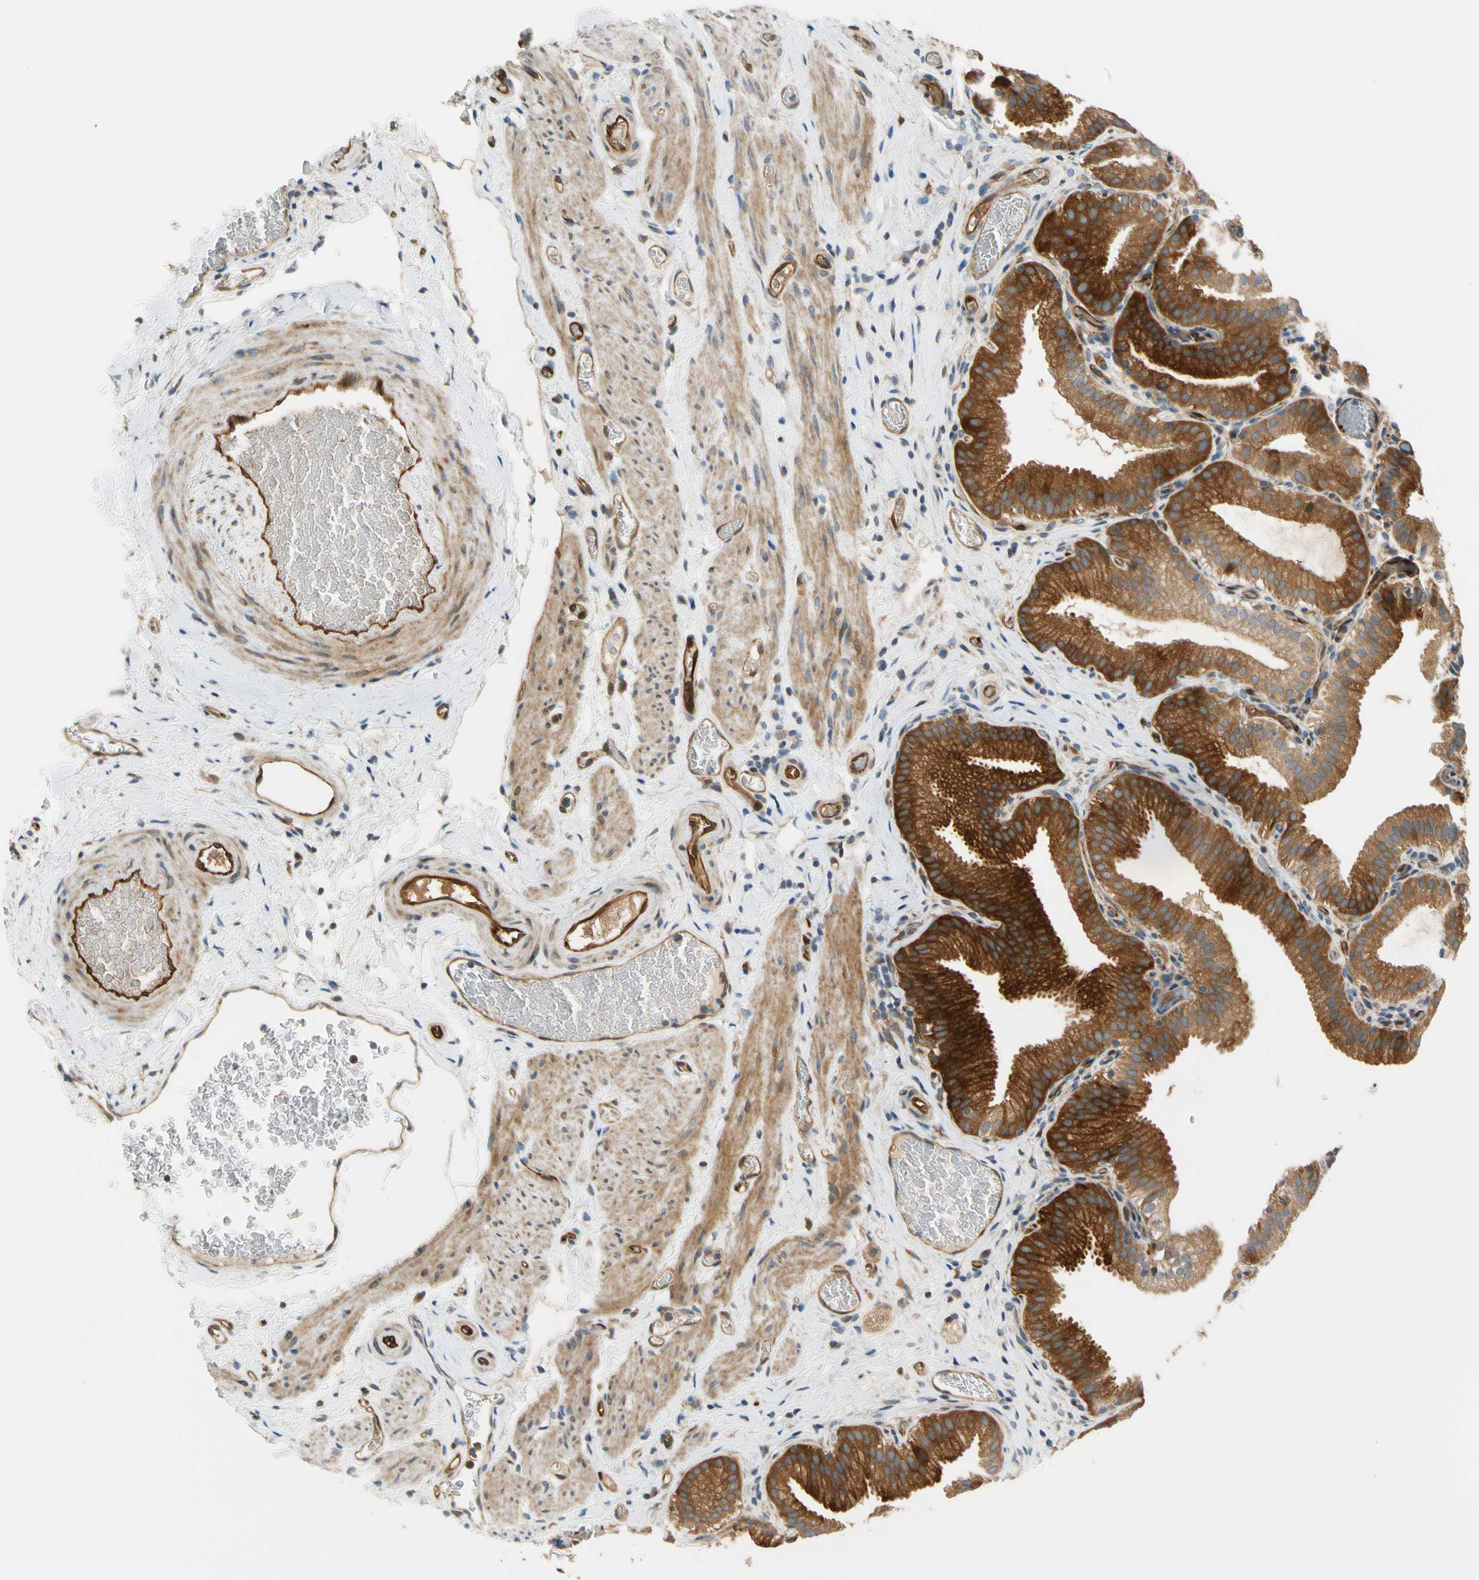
{"staining": {"intensity": "strong", "quantity": ">75%", "location": "cytoplasmic/membranous"}, "tissue": "gallbladder", "cell_type": "Glandular cells", "image_type": "normal", "snomed": [{"axis": "morphology", "description": "Normal tissue, NOS"}, {"axis": "topography", "description": "Gallbladder"}], "caption": "High-magnification brightfield microscopy of normal gallbladder stained with DAB (3,3'-diaminobenzidine) (brown) and counterstained with hematoxylin (blue). glandular cells exhibit strong cytoplasmic/membranous expression is seen in about>75% of cells.", "gene": "PARP14", "patient": {"sex": "male", "age": 54}}